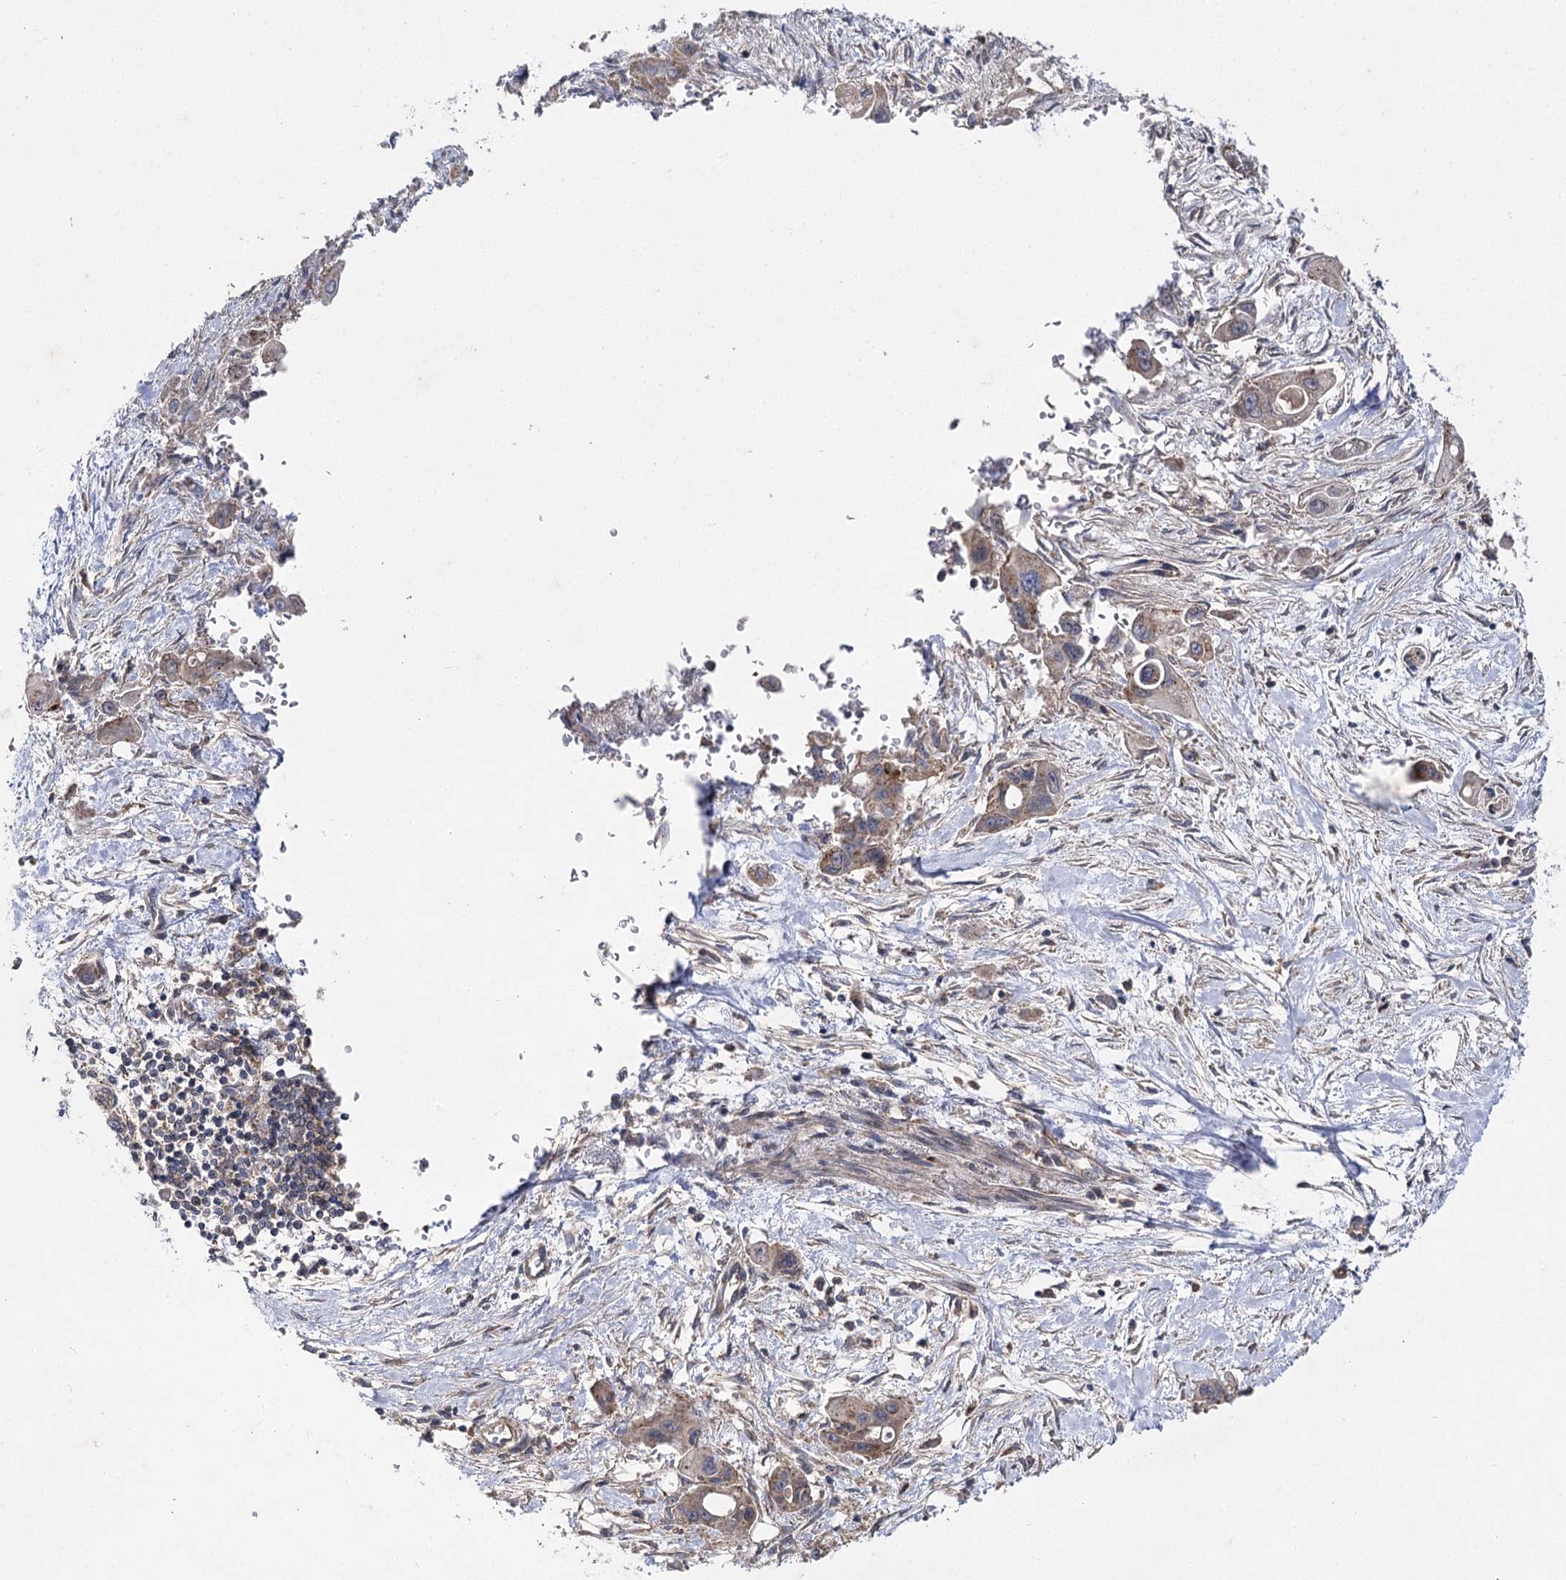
{"staining": {"intensity": "moderate", "quantity": ">75%", "location": "cytoplasmic/membranous"}, "tissue": "pancreatic cancer", "cell_type": "Tumor cells", "image_type": "cancer", "snomed": [{"axis": "morphology", "description": "Adenocarcinoma, NOS"}, {"axis": "topography", "description": "Pancreas"}], "caption": "A high-resolution image shows IHC staining of adenocarcinoma (pancreatic), which reveals moderate cytoplasmic/membranous expression in about >75% of tumor cells.", "gene": "AURKC", "patient": {"sex": "male", "age": 75}}